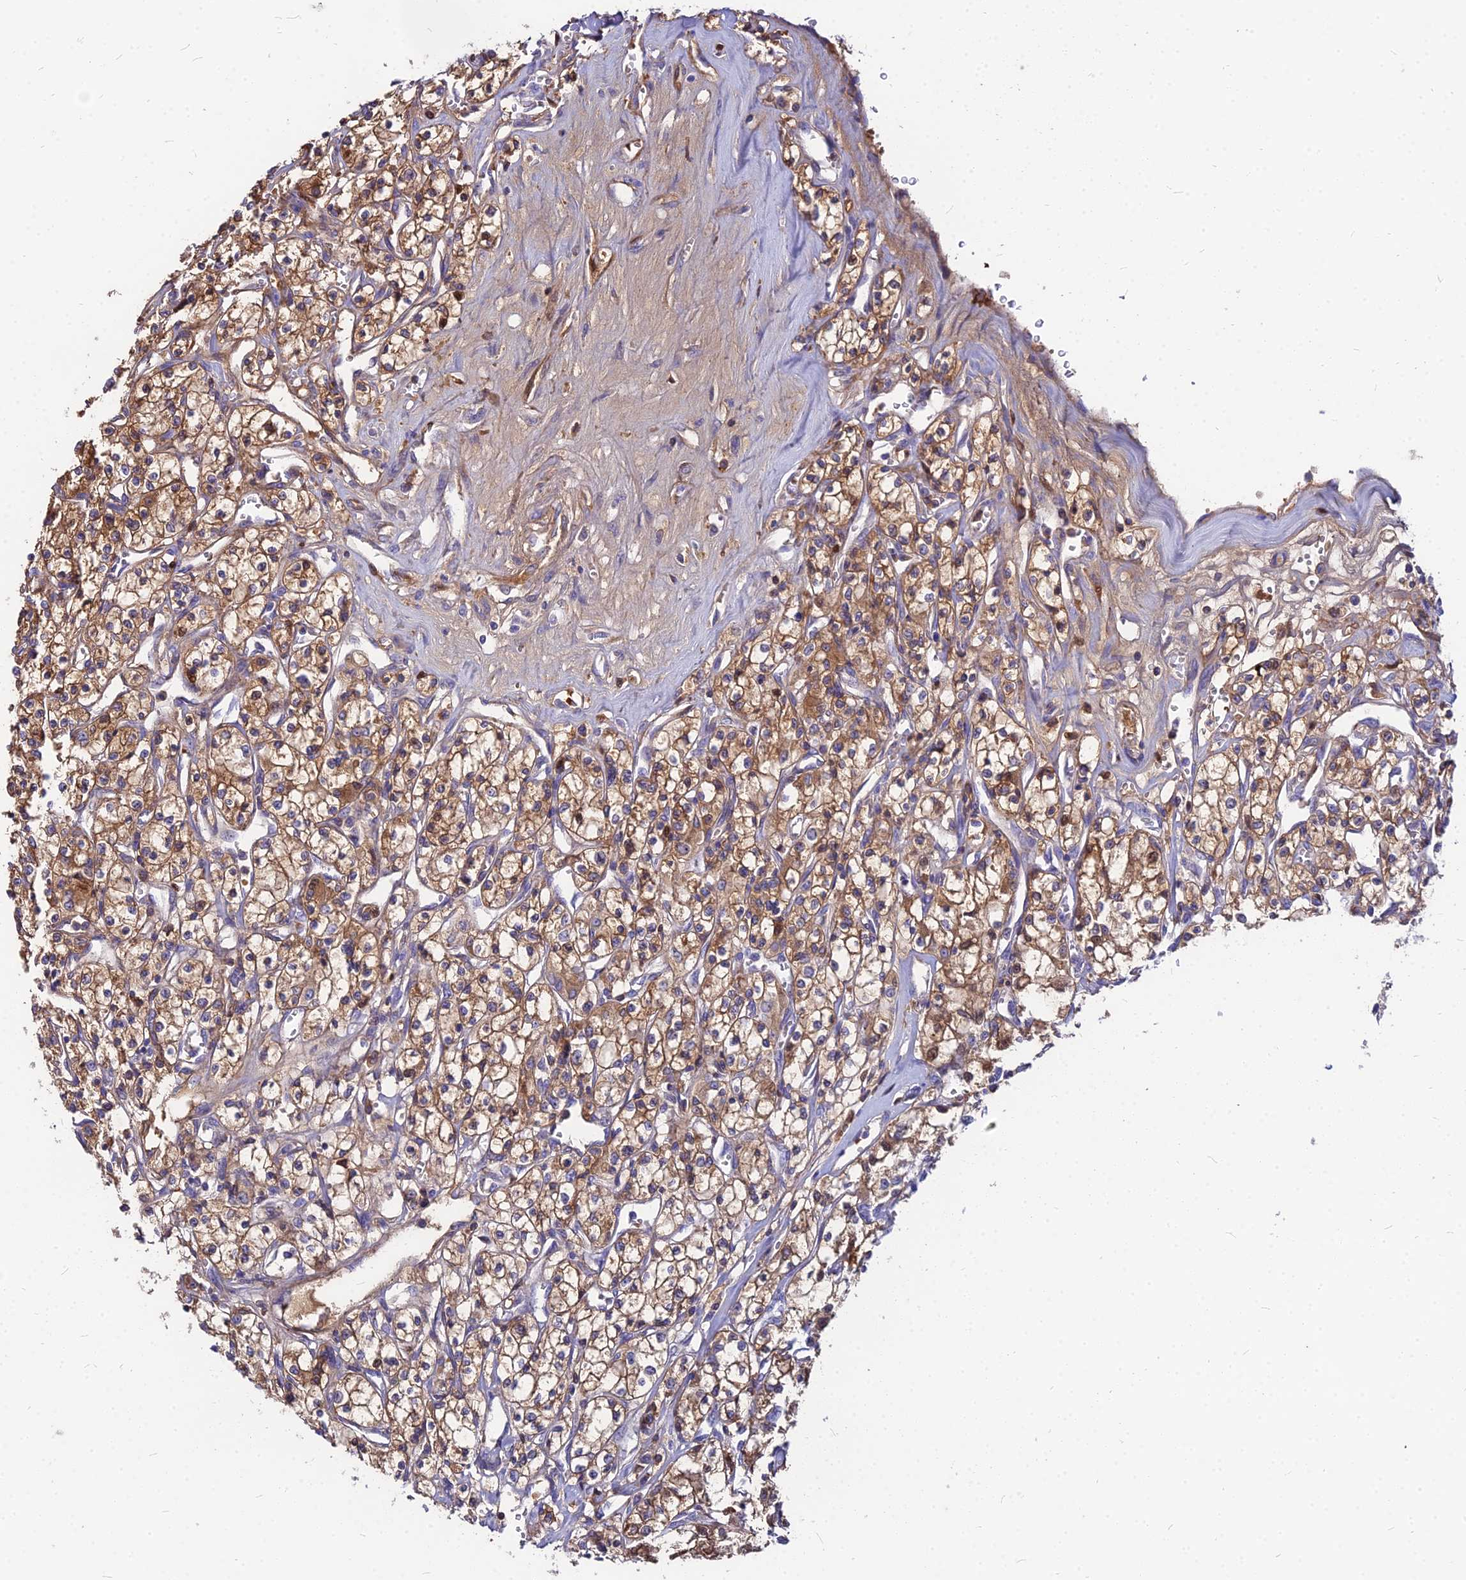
{"staining": {"intensity": "moderate", "quantity": ">75%", "location": "cytoplasmic/membranous"}, "tissue": "renal cancer", "cell_type": "Tumor cells", "image_type": "cancer", "snomed": [{"axis": "morphology", "description": "Adenocarcinoma, NOS"}, {"axis": "topography", "description": "Kidney"}], "caption": "IHC image of neoplastic tissue: human renal adenocarcinoma stained using IHC displays medium levels of moderate protein expression localized specifically in the cytoplasmic/membranous of tumor cells, appearing as a cytoplasmic/membranous brown color.", "gene": "ACSM6", "patient": {"sex": "female", "age": 59}}